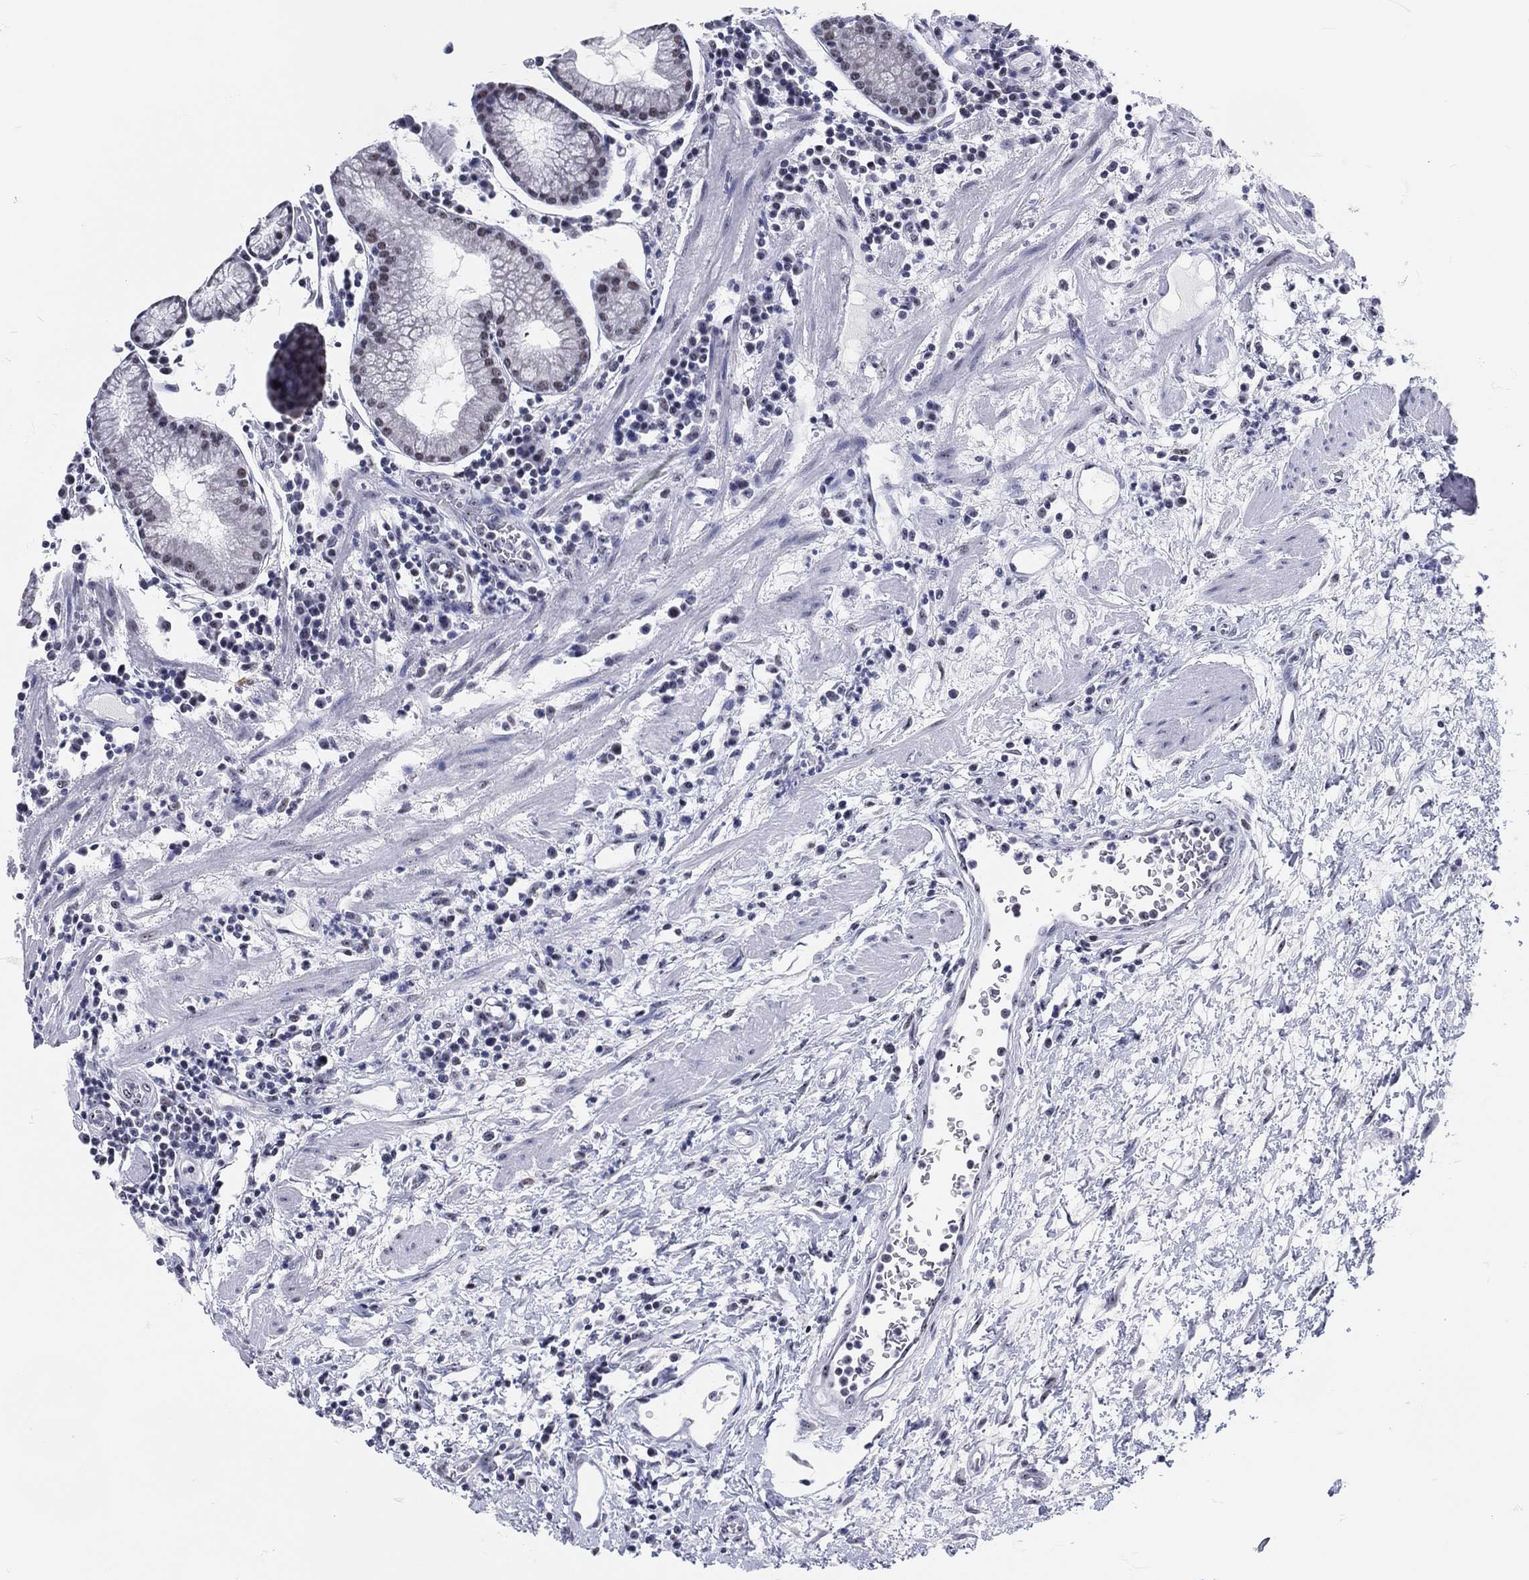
{"staining": {"intensity": "moderate", "quantity": "<25%", "location": "nuclear"}, "tissue": "stomach", "cell_type": "Glandular cells", "image_type": "normal", "snomed": [{"axis": "morphology", "description": "Normal tissue, NOS"}, {"axis": "morphology", "description": "Adenocarcinoma, NOS"}, {"axis": "topography", "description": "Stomach"}], "caption": "Immunohistochemistry (DAB) staining of unremarkable stomach shows moderate nuclear protein expression in about <25% of glandular cells. (DAB (3,3'-diaminobenzidine) = brown stain, brightfield microscopy at high magnification).", "gene": "MAPK8IP1", "patient": {"sex": "female", "age": 64}}